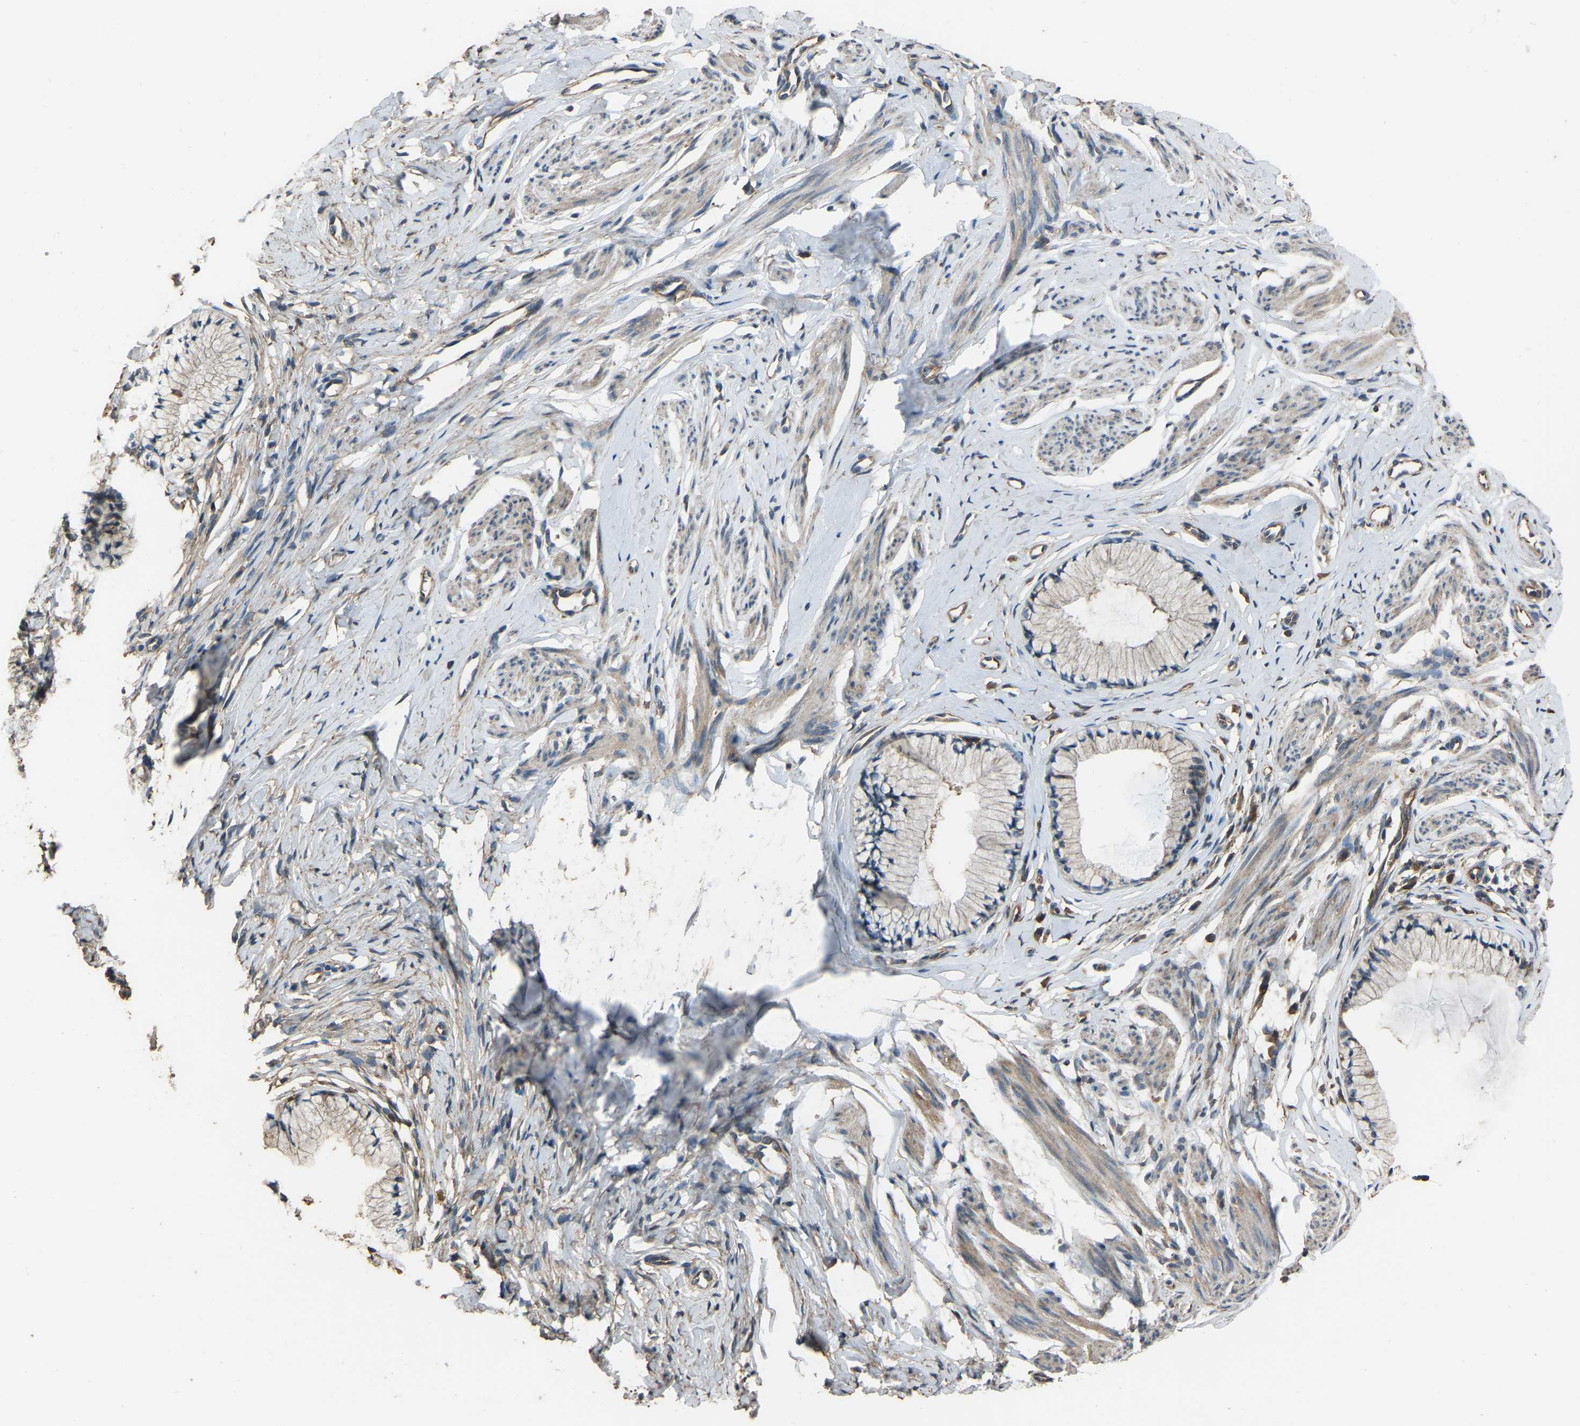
{"staining": {"intensity": "weak", "quantity": "25%-75%", "location": "cytoplasmic/membranous"}, "tissue": "cervix", "cell_type": "Glandular cells", "image_type": "normal", "snomed": [{"axis": "morphology", "description": "Normal tissue, NOS"}, {"axis": "topography", "description": "Cervix"}], "caption": "Immunohistochemical staining of unremarkable cervix shows low levels of weak cytoplasmic/membranous expression in approximately 25%-75% of glandular cells. (brown staining indicates protein expression, while blue staining denotes nuclei).", "gene": "SLC4A2", "patient": {"sex": "female", "age": 77}}